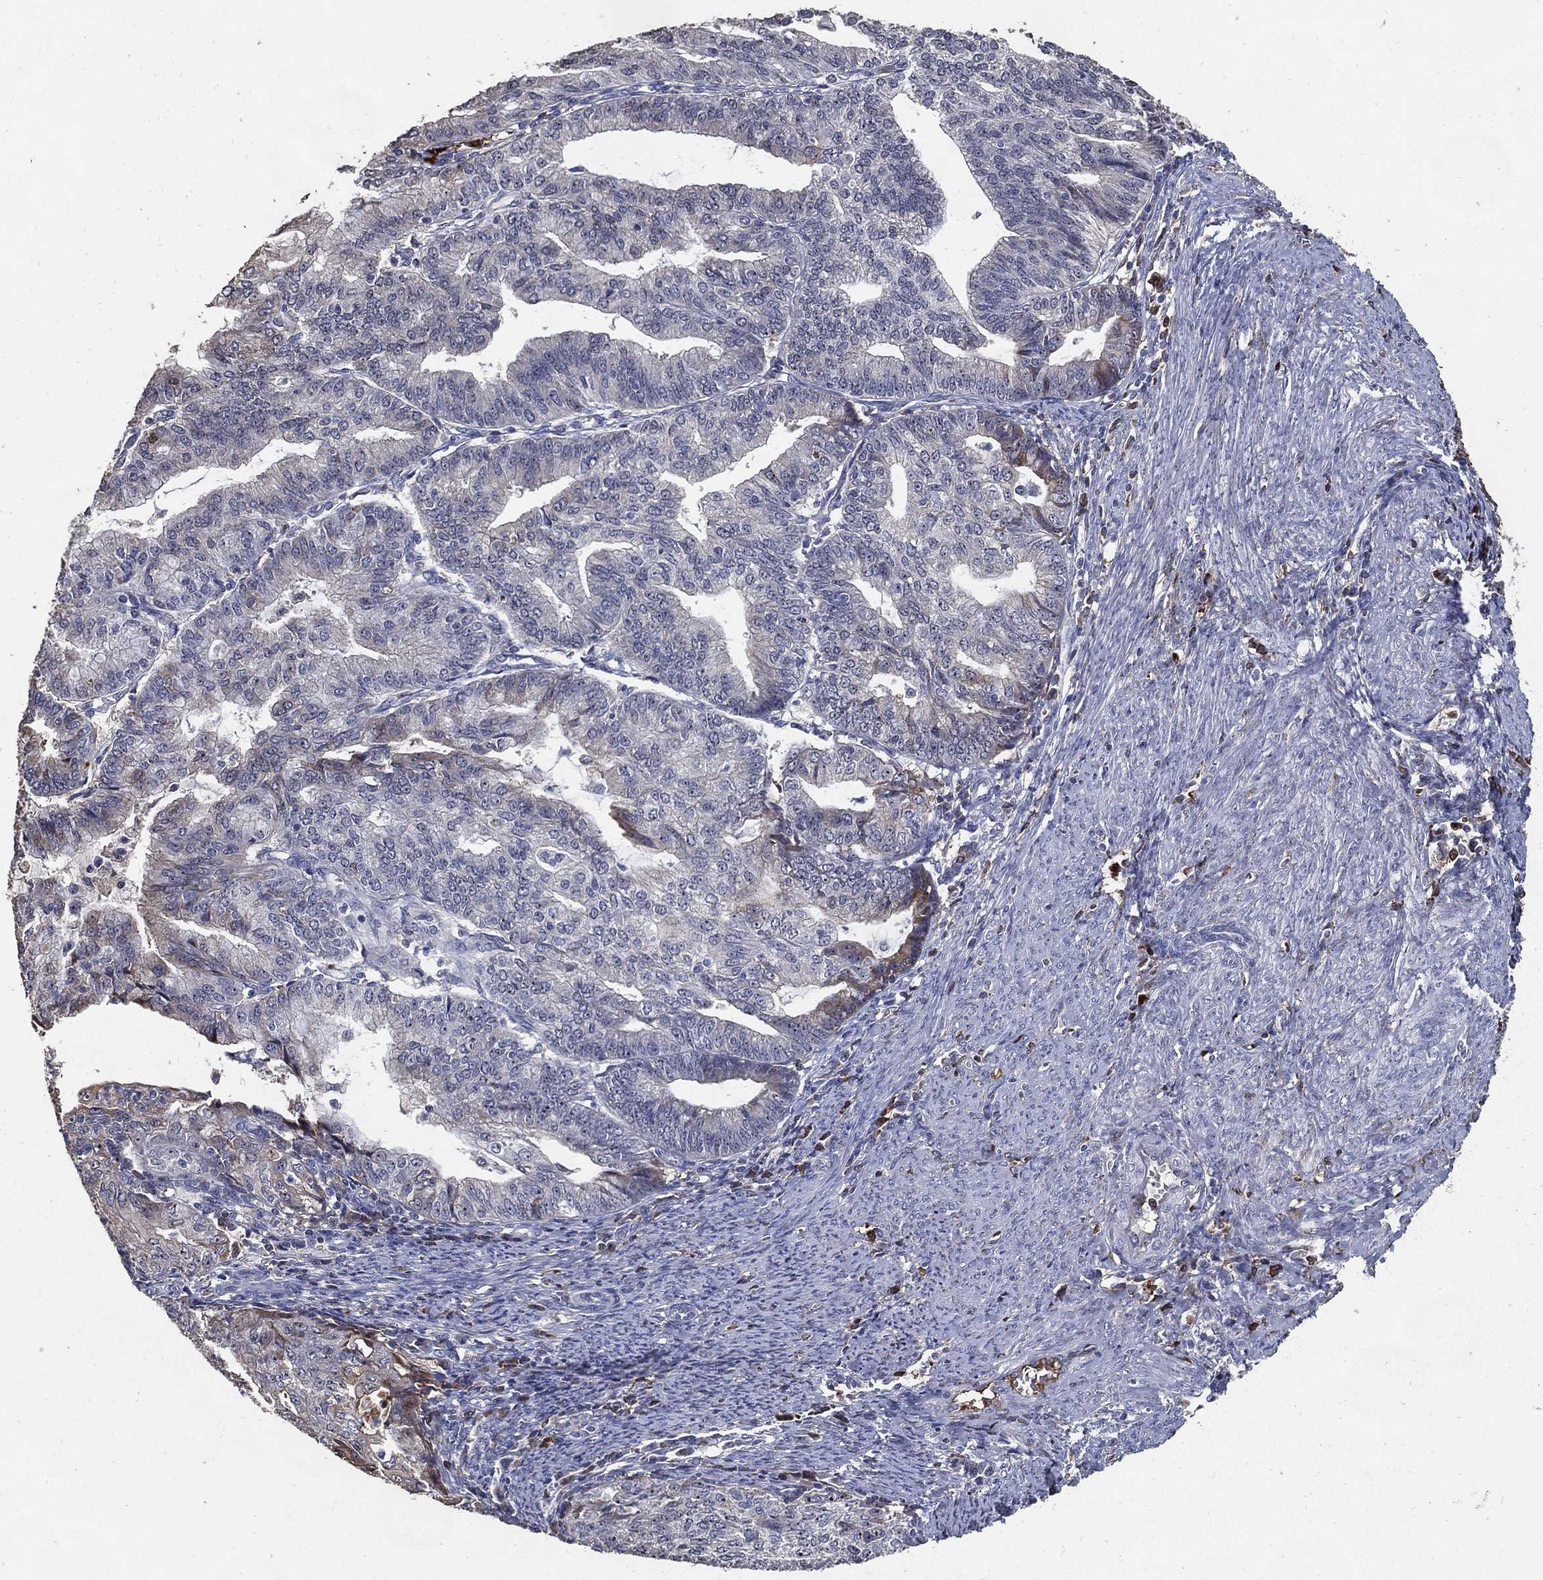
{"staining": {"intensity": "negative", "quantity": "none", "location": "none"}, "tissue": "endometrial cancer", "cell_type": "Tumor cells", "image_type": "cancer", "snomed": [{"axis": "morphology", "description": "Adenocarcinoma, NOS"}, {"axis": "topography", "description": "Endometrium"}], "caption": "This is a image of immunohistochemistry staining of adenocarcinoma (endometrial), which shows no expression in tumor cells. (DAB (3,3'-diaminobenzidine) immunohistochemistry visualized using brightfield microscopy, high magnification).", "gene": "EFNA1", "patient": {"sex": "female", "age": 82}}